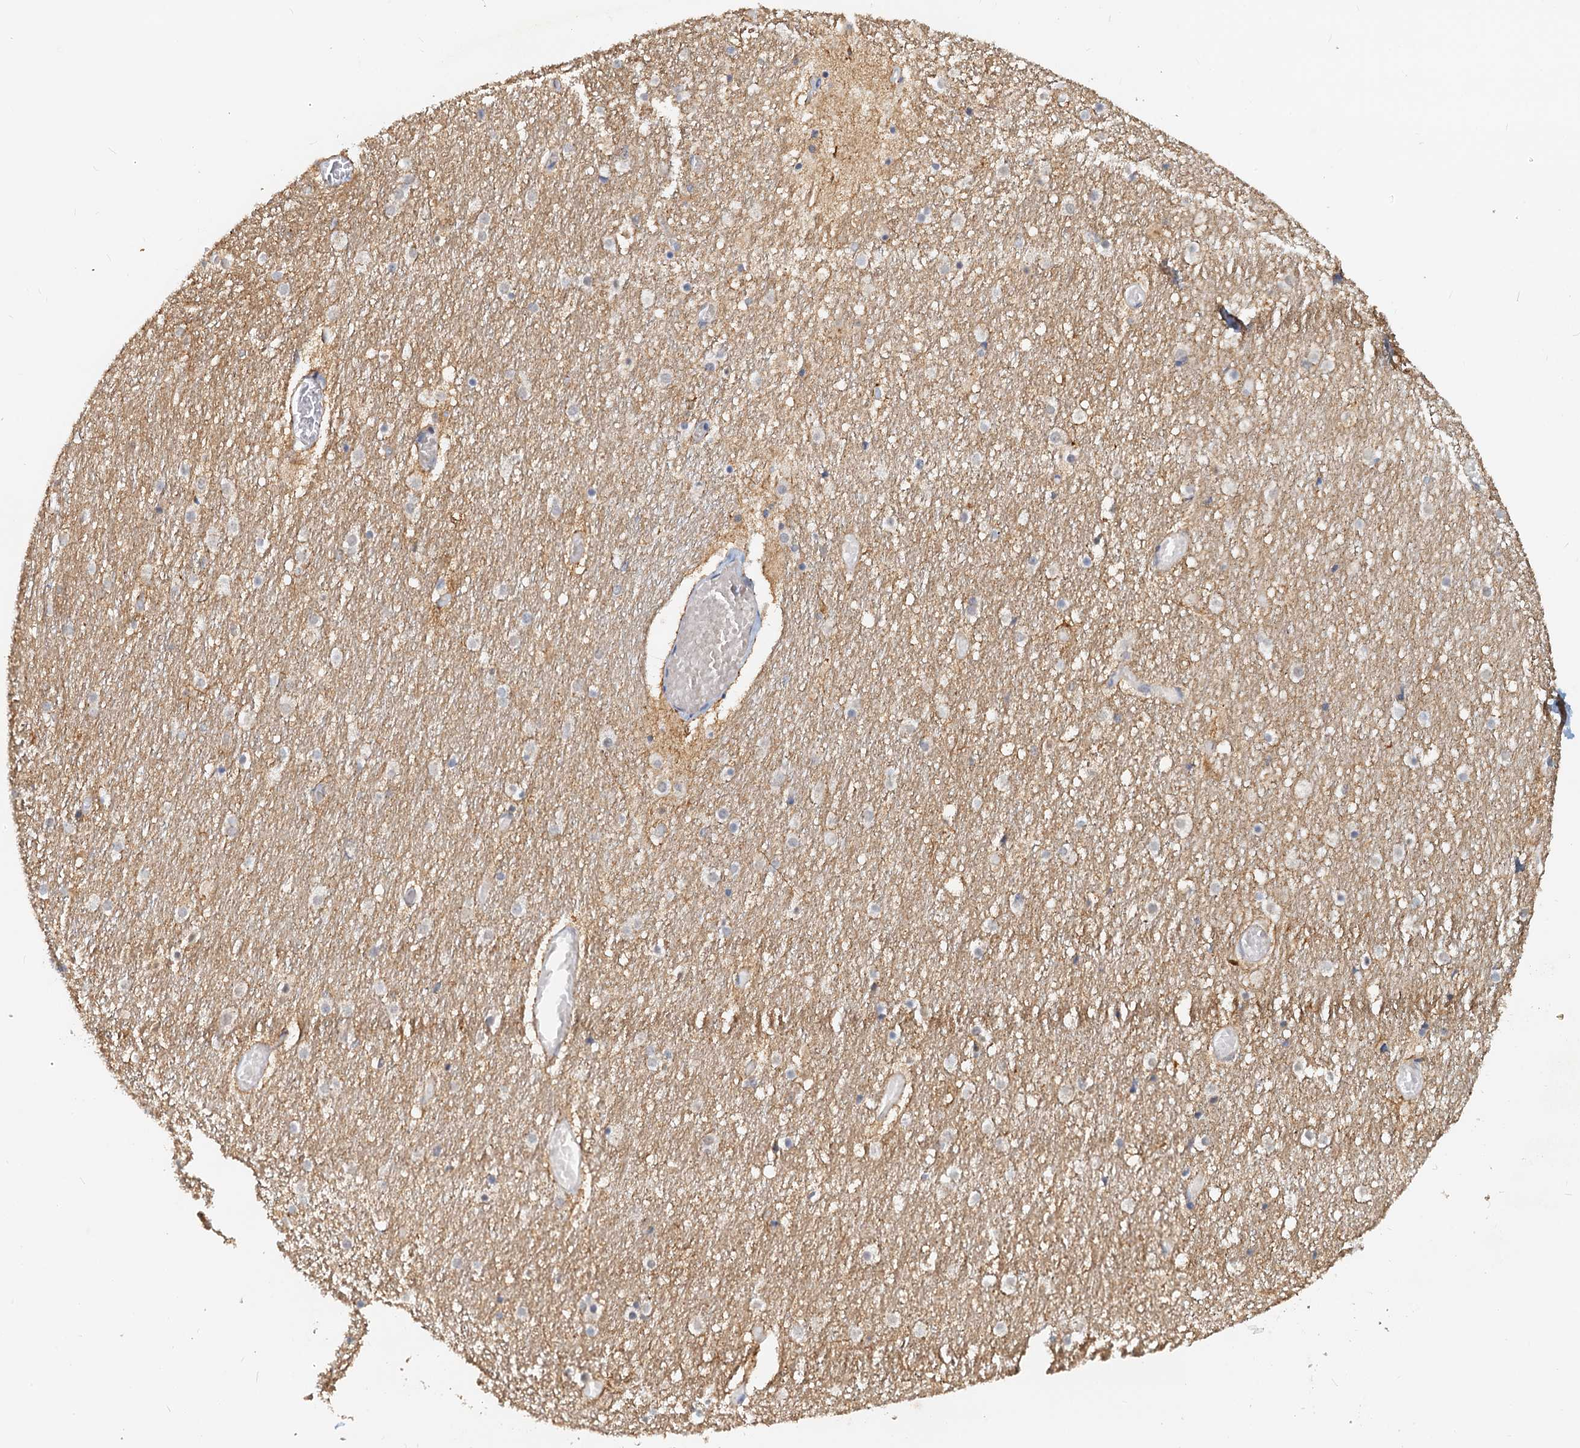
{"staining": {"intensity": "moderate", "quantity": "<25%", "location": "cytoplasmic/membranous"}, "tissue": "cerebellum", "cell_type": "Cells in granular layer", "image_type": "normal", "snomed": [{"axis": "morphology", "description": "Normal tissue, NOS"}, {"axis": "topography", "description": "Cerebellum"}], "caption": "Cerebellum stained with DAB (3,3'-diaminobenzidine) immunohistochemistry demonstrates low levels of moderate cytoplasmic/membranous staining in approximately <25% of cells in granular layer.", "gene": "TOLLIP", "patient": {"sex": "female", "age": 28}}